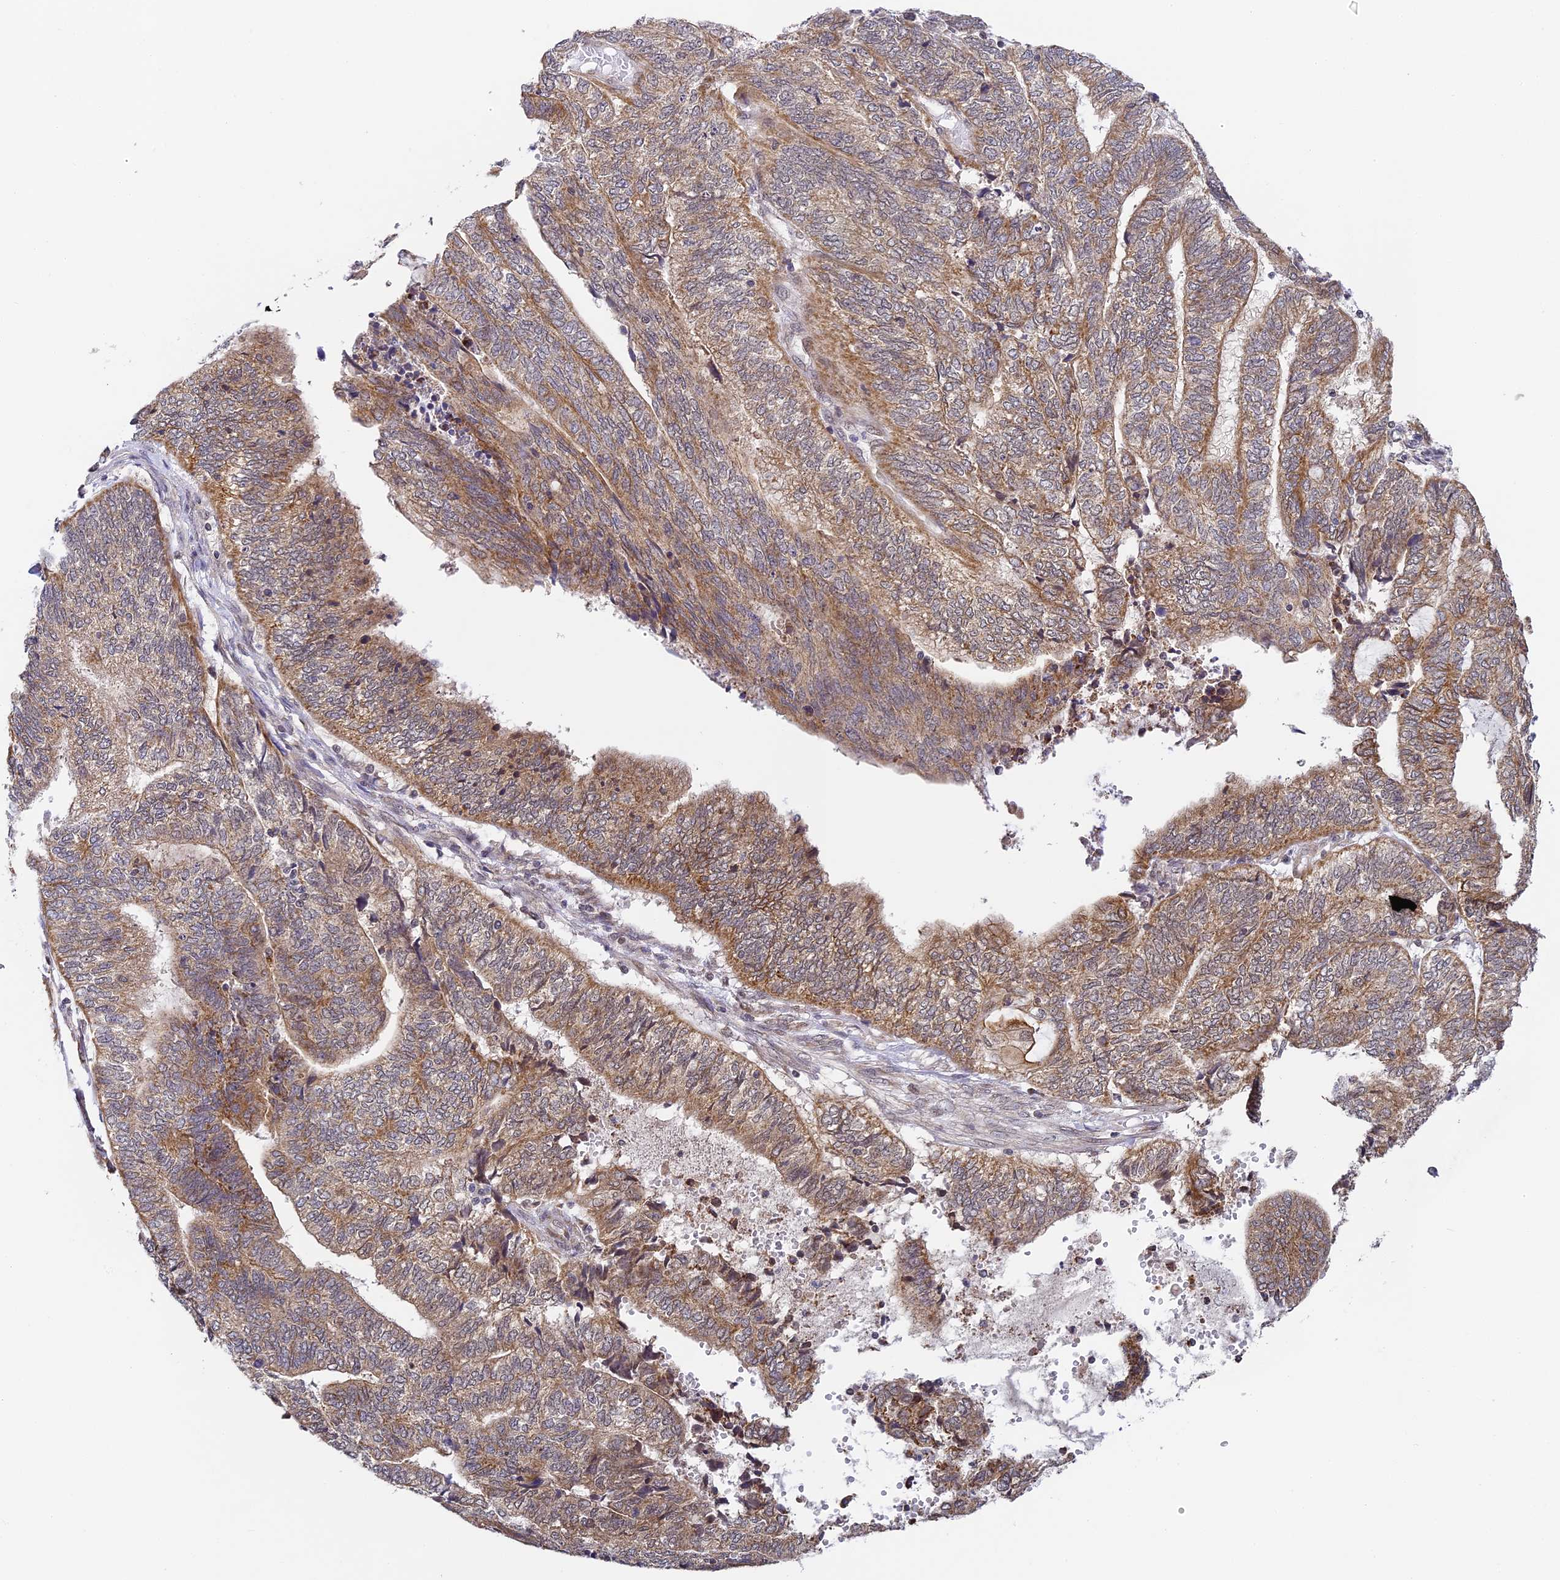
{"staining": {"intensity": "moderate", "quantity": ">75%", "location": "cytoplasmic/membranous"}, "tissue": "endometrial cancer", "cell_type": "Tumor cells", "image_type": "cancer", "snomed": [{"axis": "morphology", "description": "Adenocarcinoma, NOS"}, {"axis": "topography", "description": "Uterus"}, {"axis": "topography", "description": "Endometrium"}], "caption": "DAB immunohistochemical staining of endometrial adenocarcinoma exhibits moderate cytoplasmic/membranous protein expression in approximately >75% of tumor cells.", "gene": "DNAAF10", "patient": {"sex": "female", "age": 70}}